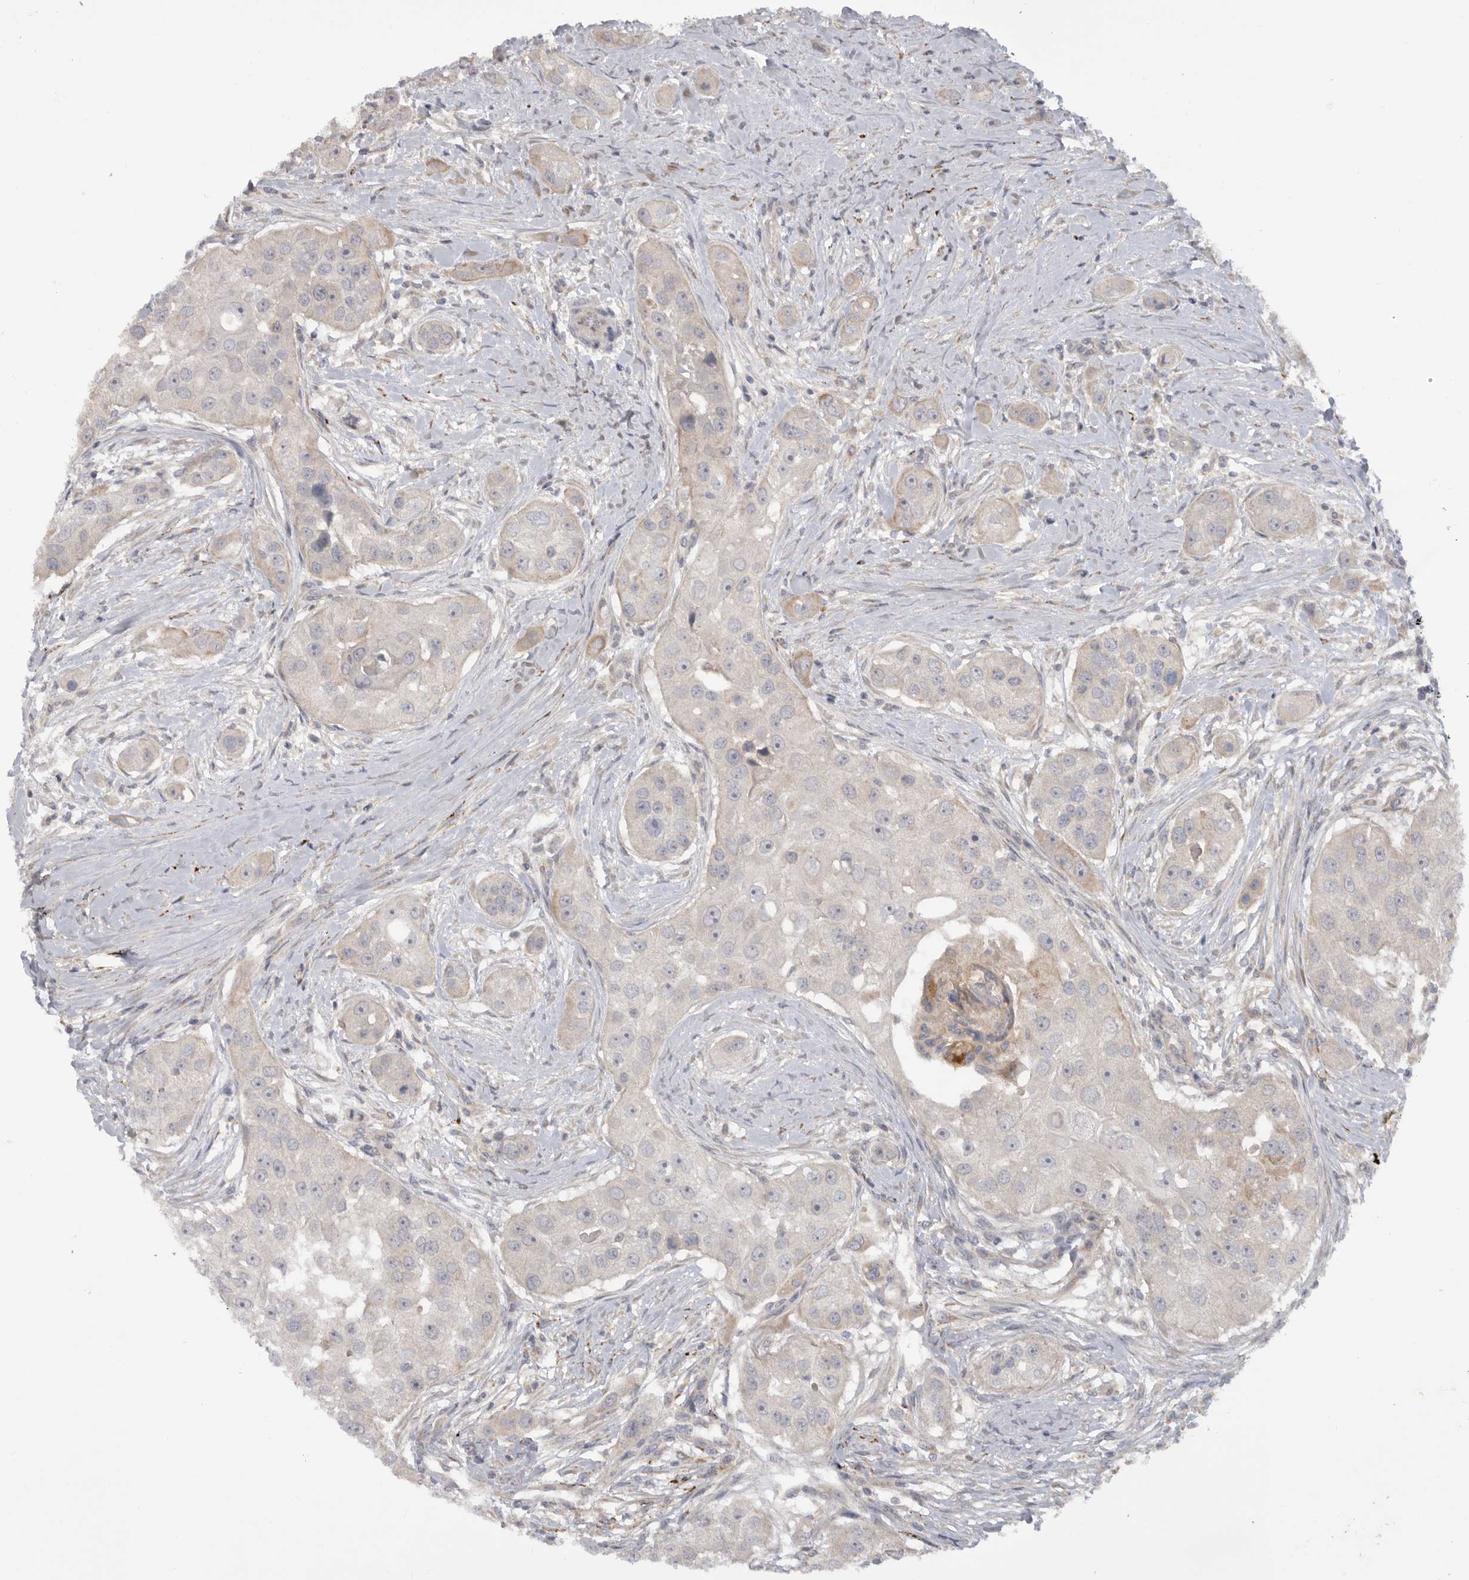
{"staining": {"intensity": "negative", "quantity": "none", "location": "none"}, "tissue": "head and neck cancer", "cell_type": "Tumor cells", "image_type": "cancer", "snomed": [{"axis": "morphology", "description": "Normal tissue, NOS"}, {"axis": "morphology", "description": "Squamous cell carcinoma, NOS"}, {"axis": "topography", "description": "Skeletal muscle"}, {"axis": "topography", "description": "Head-Neck"}], "caption": "Human head and neck cancer (squamous cell carcinoma) stained for a protein using IHC shows no positivity in tumor cells.", "gene": "DHDDS", "patient": {"sex": "male", "age": 51}}